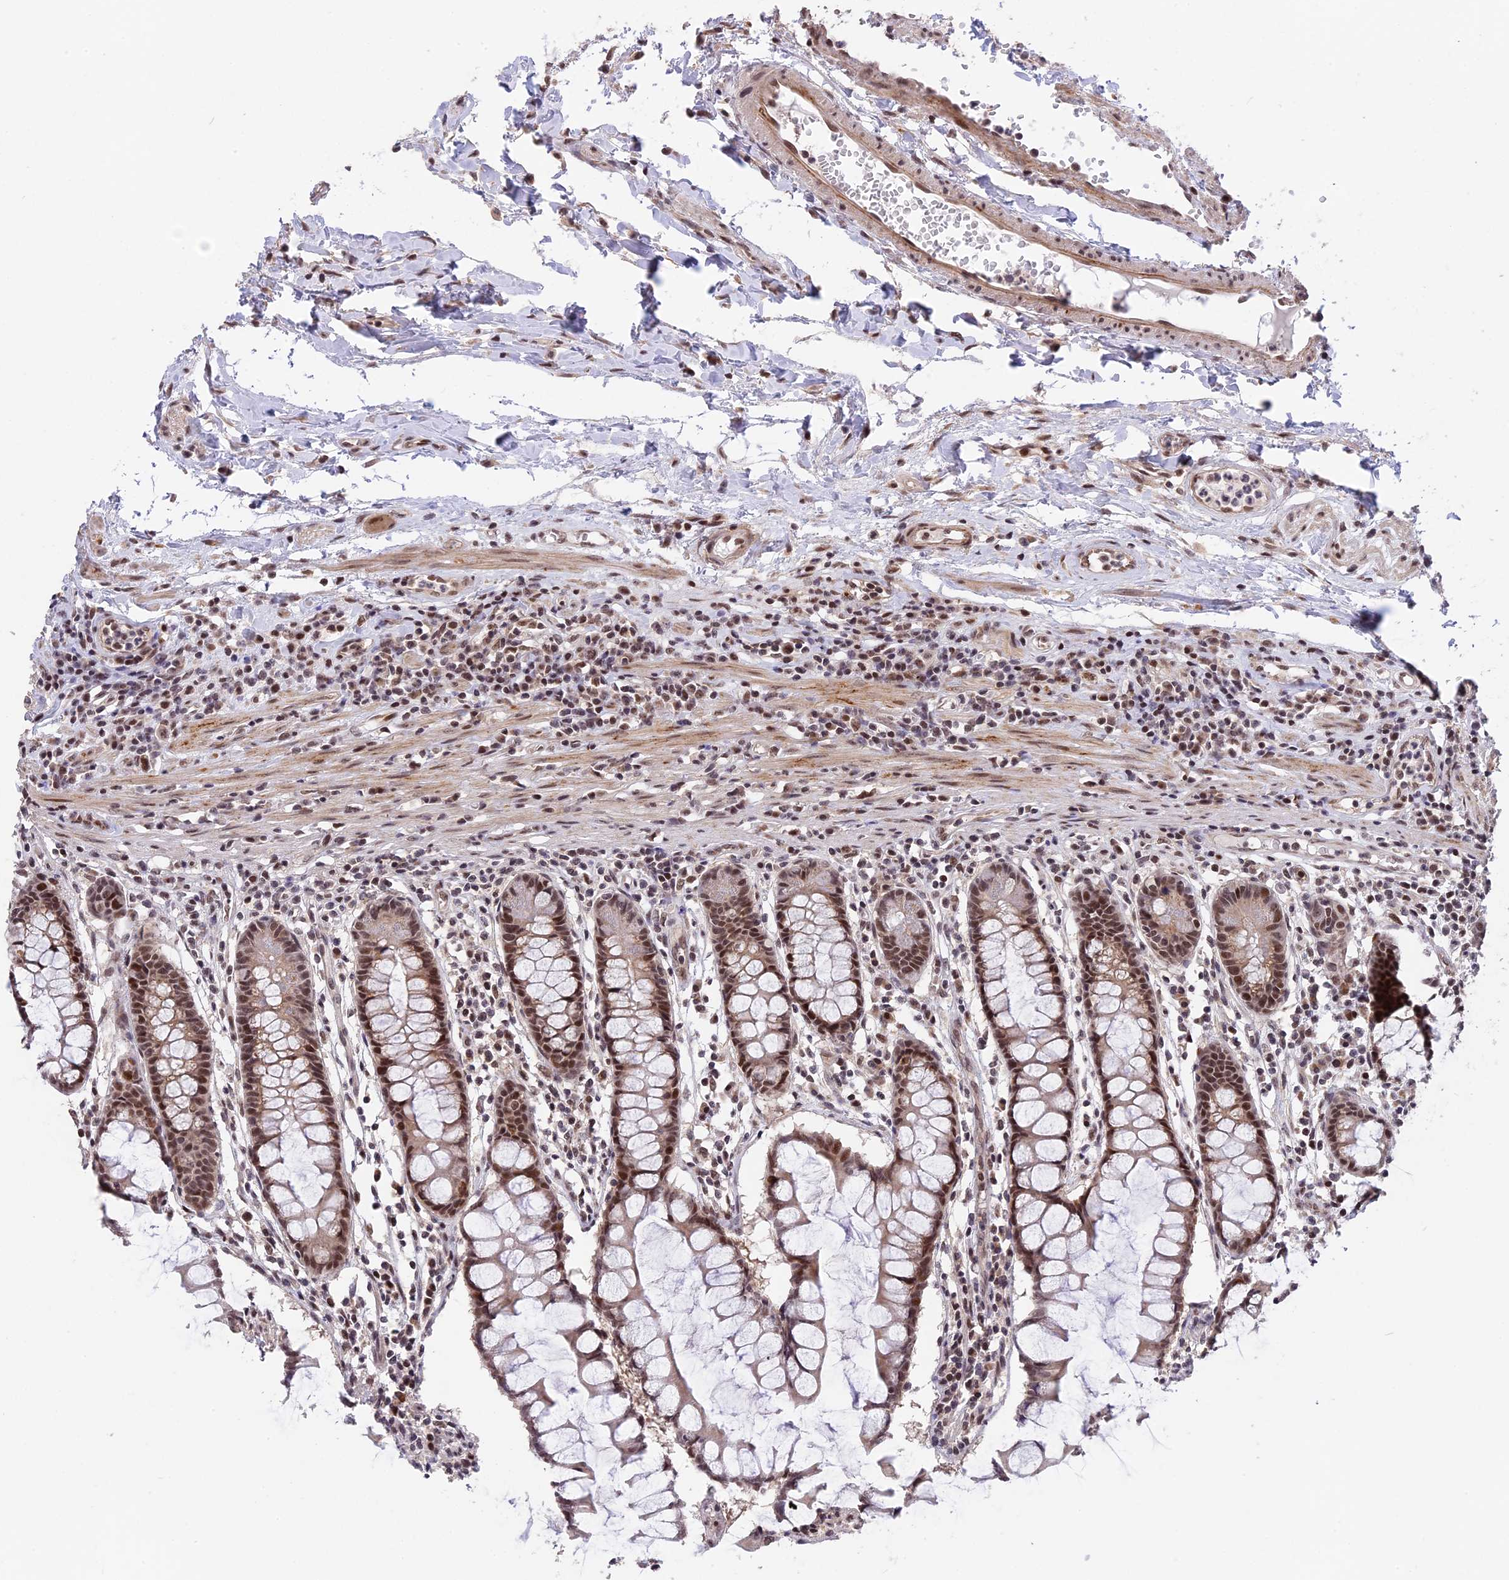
{"staining": {"intensity": "moderate", "quantity": ">75%", "location": "cytoplasmic/membranous,nuclear"}, "tissue": "colon", "cell_type": "Endothelial cells", "image_type": "normal", "snomed": [{"axis": "morphology", "description": "Normal tissue, NOS"}, {"axis": "morphology", "description": "Adenocarcinoma, NOS"}, {"axis": "topography", "description": "Colon"}], "caption": "Protein expression analysis of unremarkable human colon reveals moderate cytoplasmic/membranous,nuclear expression in about >75% of endothelial cells. The staining is performed using DAB (3,3'-diaminobenzidine) brown chromogen to label protein expression. The nuclei are counter-stained blue using hematoxylin.", "gene": "POLR2C", "patient": {"sex": "female", "age": 55}}